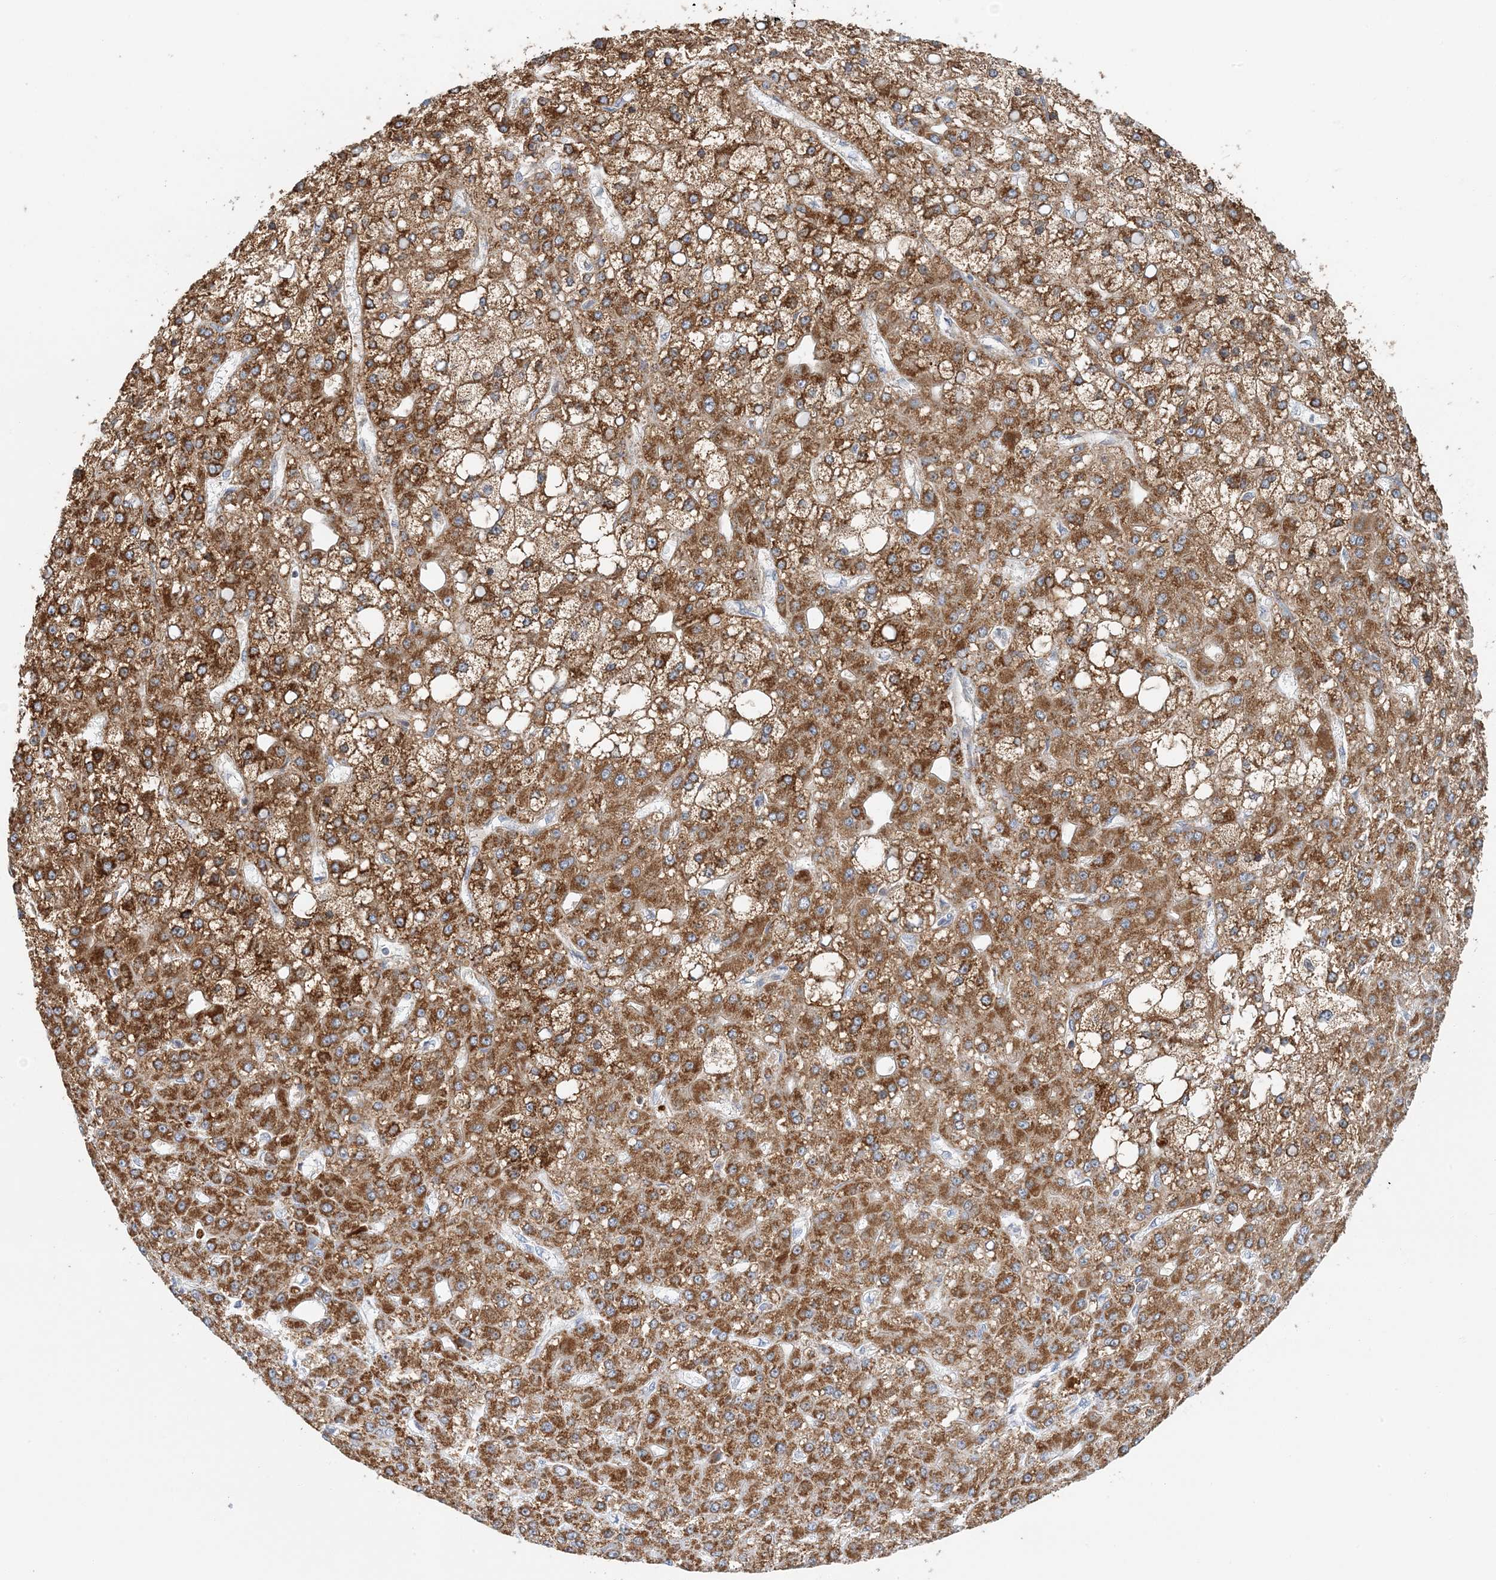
{"staining": {"intensity": "strong", "quantity": ">75%", "location": "cytoplasmic/membranous"}, "tissue": "liver cancer", "cell_type": "Tumor cells", "image_type": "cancer", "snomed": [{"axis": "morphology", "description": "Carcinoma, Hepatocellular, NOS"}, {"axis": "topography", "description": "Liver"}], "caption": "A photomicrograph of human liver cancer (hepatocellular carcinoma) stained for a protein shows strong cytoplasmic/membranous brown staining in tumor cells.", "gene": "BDH1", "patient": {"sex": "male", "age": 67}}